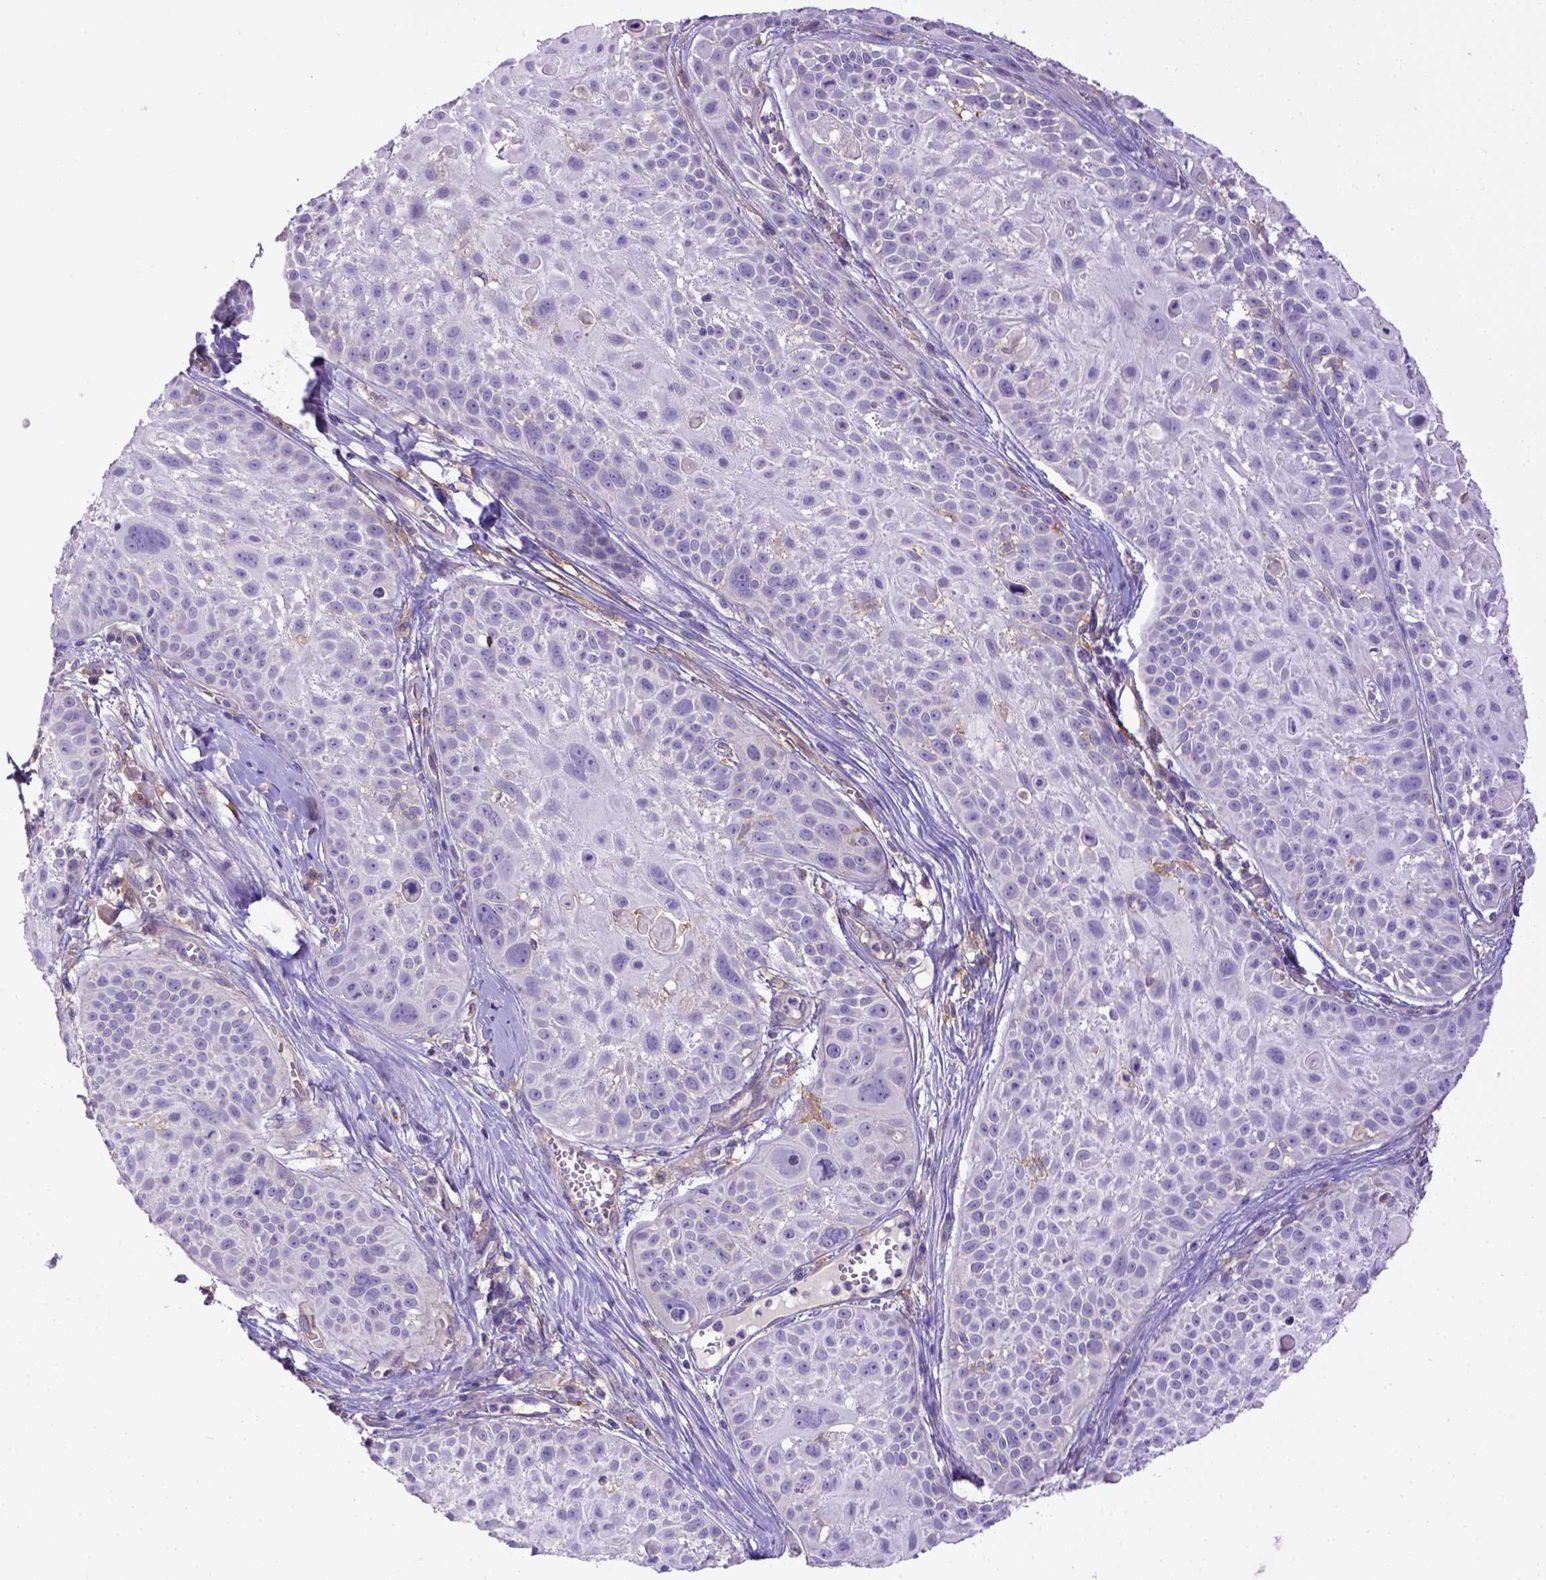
{"staining": {"intensity": "negative", "quantity": "none", "location": "none"}, "tissue": "skin cancer", "cell_type": "Tumor cells", "image_type": "cancer", "snomed": [{"axis": "morphology", "description": "Squamous cell carcinoma, NOS"}, {"axis": "topography", "description": "Skin"}, {"axis": "topography", "description": "Anal"}], "caption": "DAB immunohistochemical staining of human skin squamous cell carcinoma shows no significant staining in tumor cells. The staining was performed using DAB (3,3'-diaminobenzidine) to visualize the protein expression in brown, while the nuclei were stained in blue with hematoxylin (Magnification: 20x).", "gene": "CD40", "patient": {"sex": "female", "age": 75}}